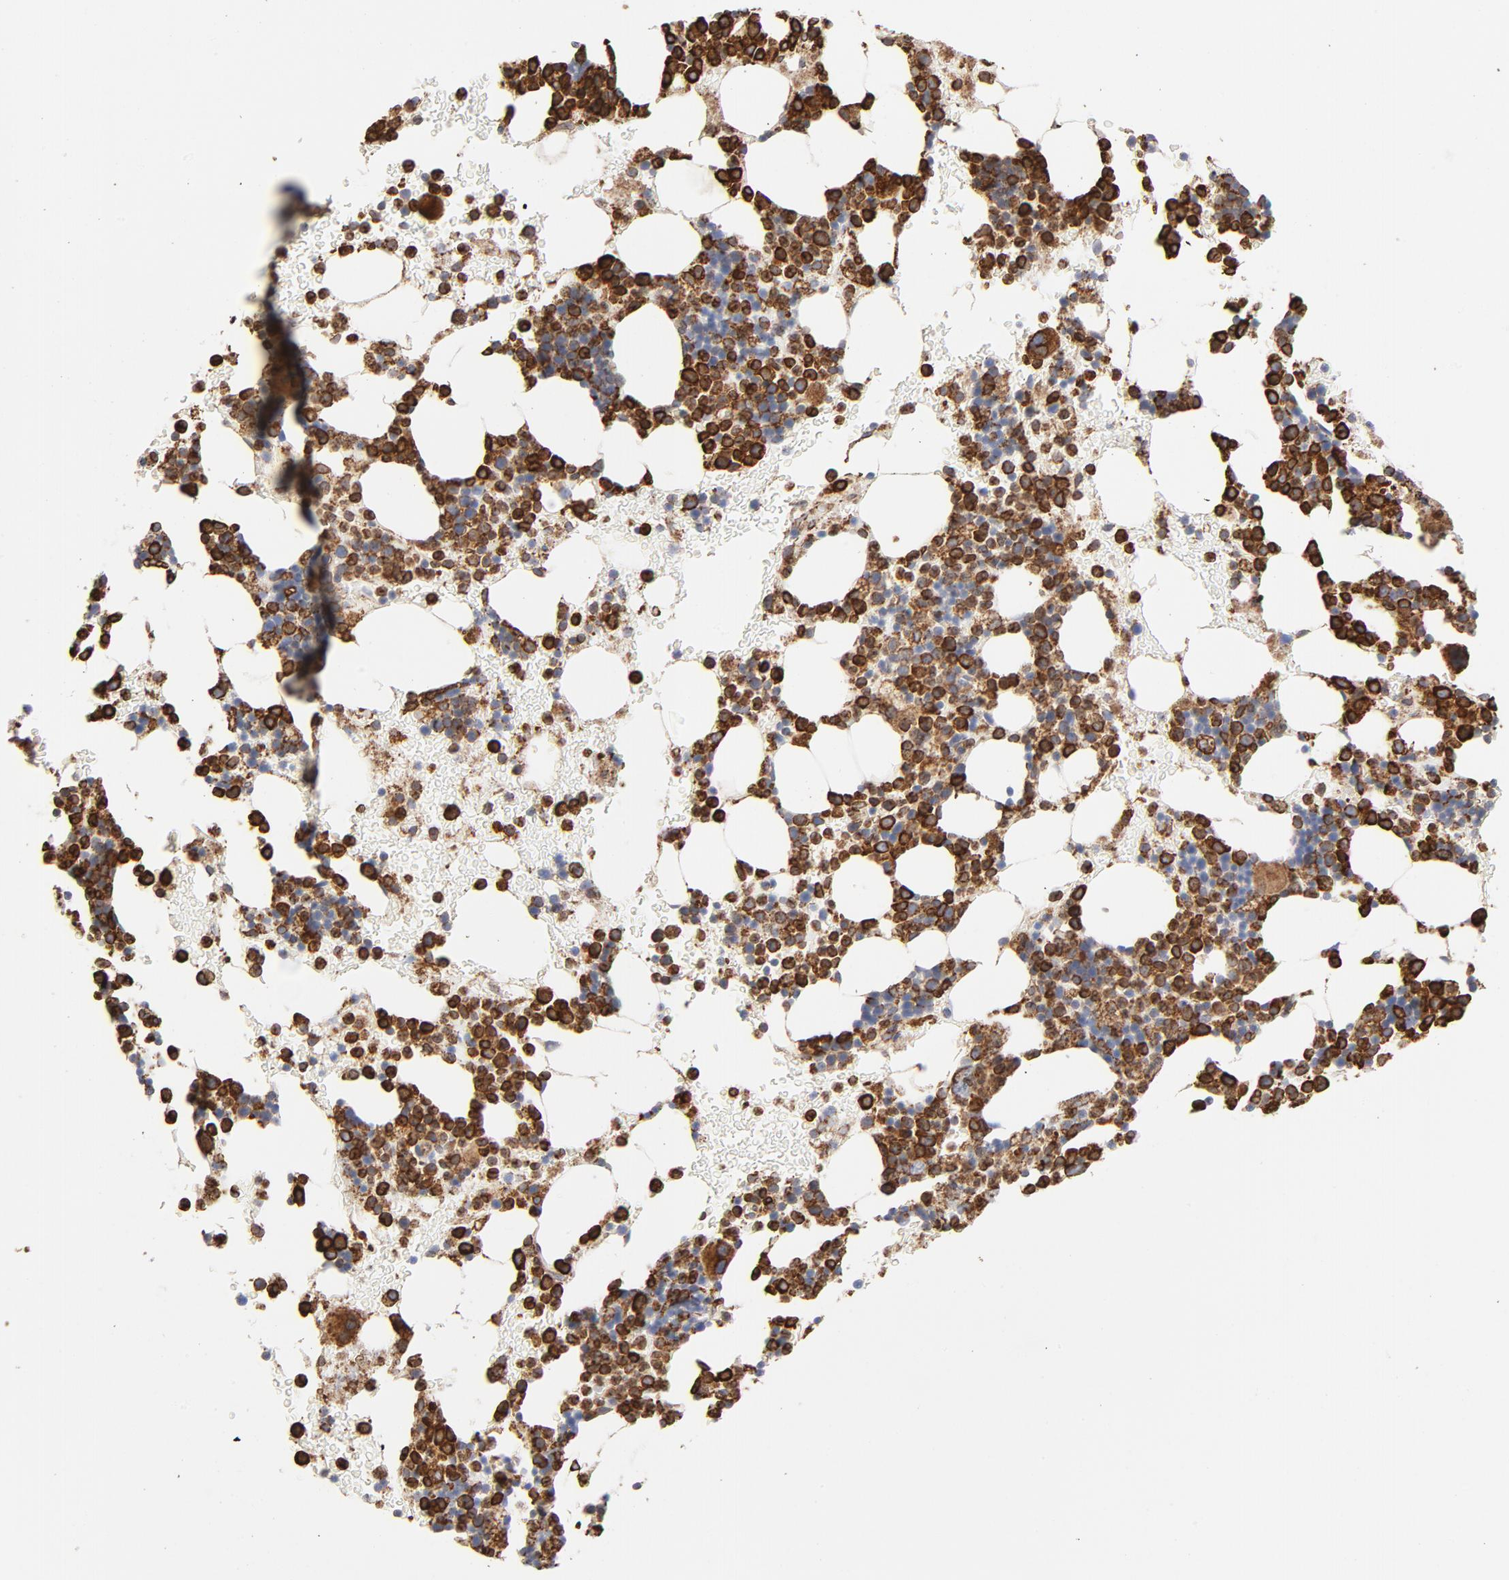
{"staining": {"intensity": "strong", "quantity": ">75%", "location": "cytoplasmic/membranous"}, "tissue": "bone marrow", "cell_type": "Hematopoietic cells", "image_type": "normal", "snomed": [{"axis": "morphology", "description": "Normal tissue, NOS"}, {"axis": "topography", "description": "Bone marrow"}], "caption": "The micrograph exhibits a brown stain indicating the presence of a protein in the cytoplasmic/membranous of hematopoietic cells in bone marrow. (Stains: DAB in brown, nuclei in blue, Microscopy: brightfield microscopy at high magnification).", "gene": "CANX", "patient": {"sex": "male", "age": 17}}